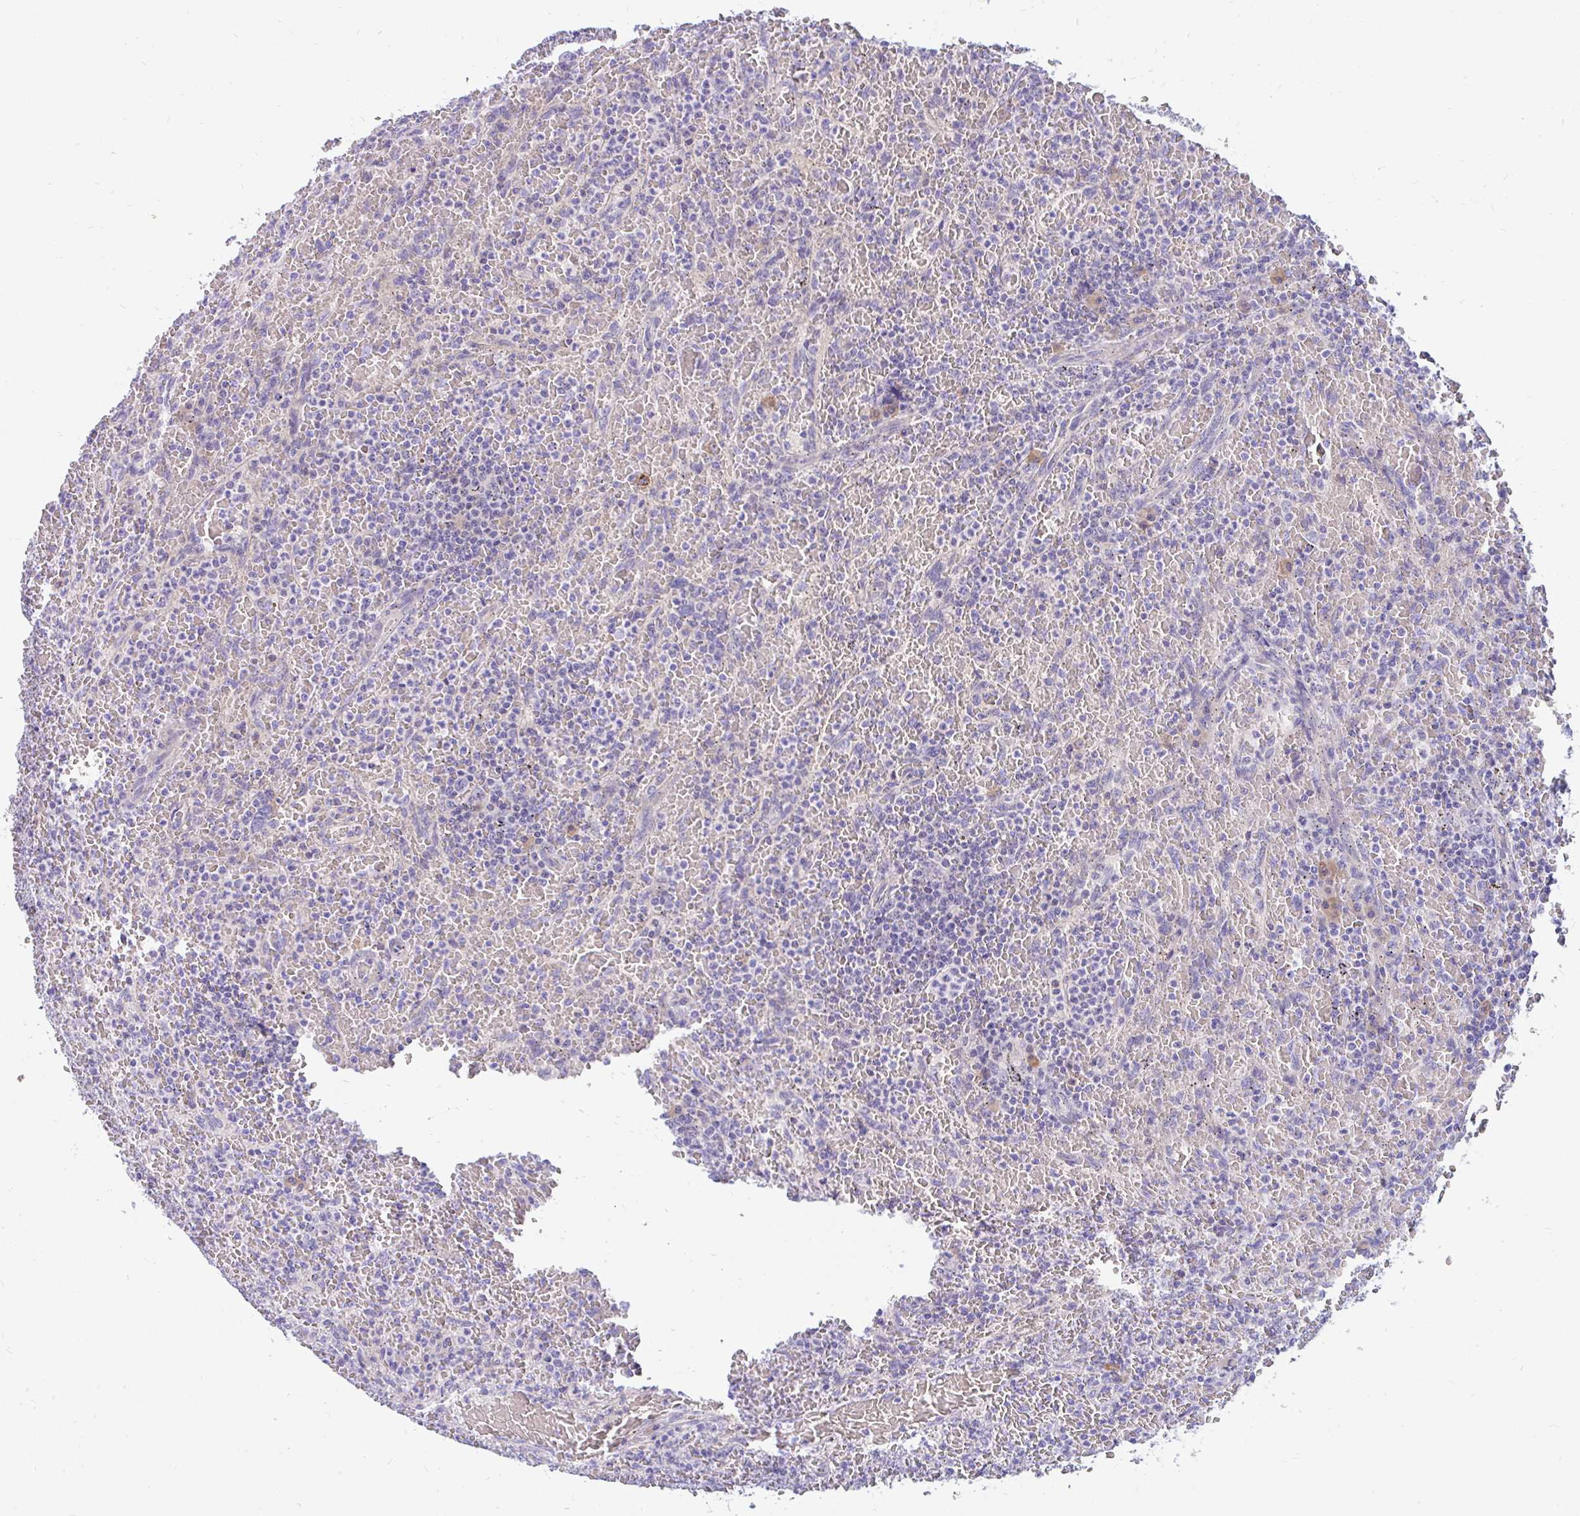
{"staining": {"intensity": "negative", "quantity": "none", "location": "none"}, "tissue": "lymphoma", "cell_type": "Tumor cells", "image_type": "cancer", "snomed": [{"axis": "morphology", "description": "Malignant lymphoma, non-Hodgkin's type, Low grade"}, {"axis": "topography", "description": "Spleen"}], "caption": "An image of low-grade malignant lymphoma, non-Hodgkin's type stained for a protein demonstrates no brown staining in tumor cells.", "gene": "LRRC26", "patient": {"sex": "female", "age": 64}}